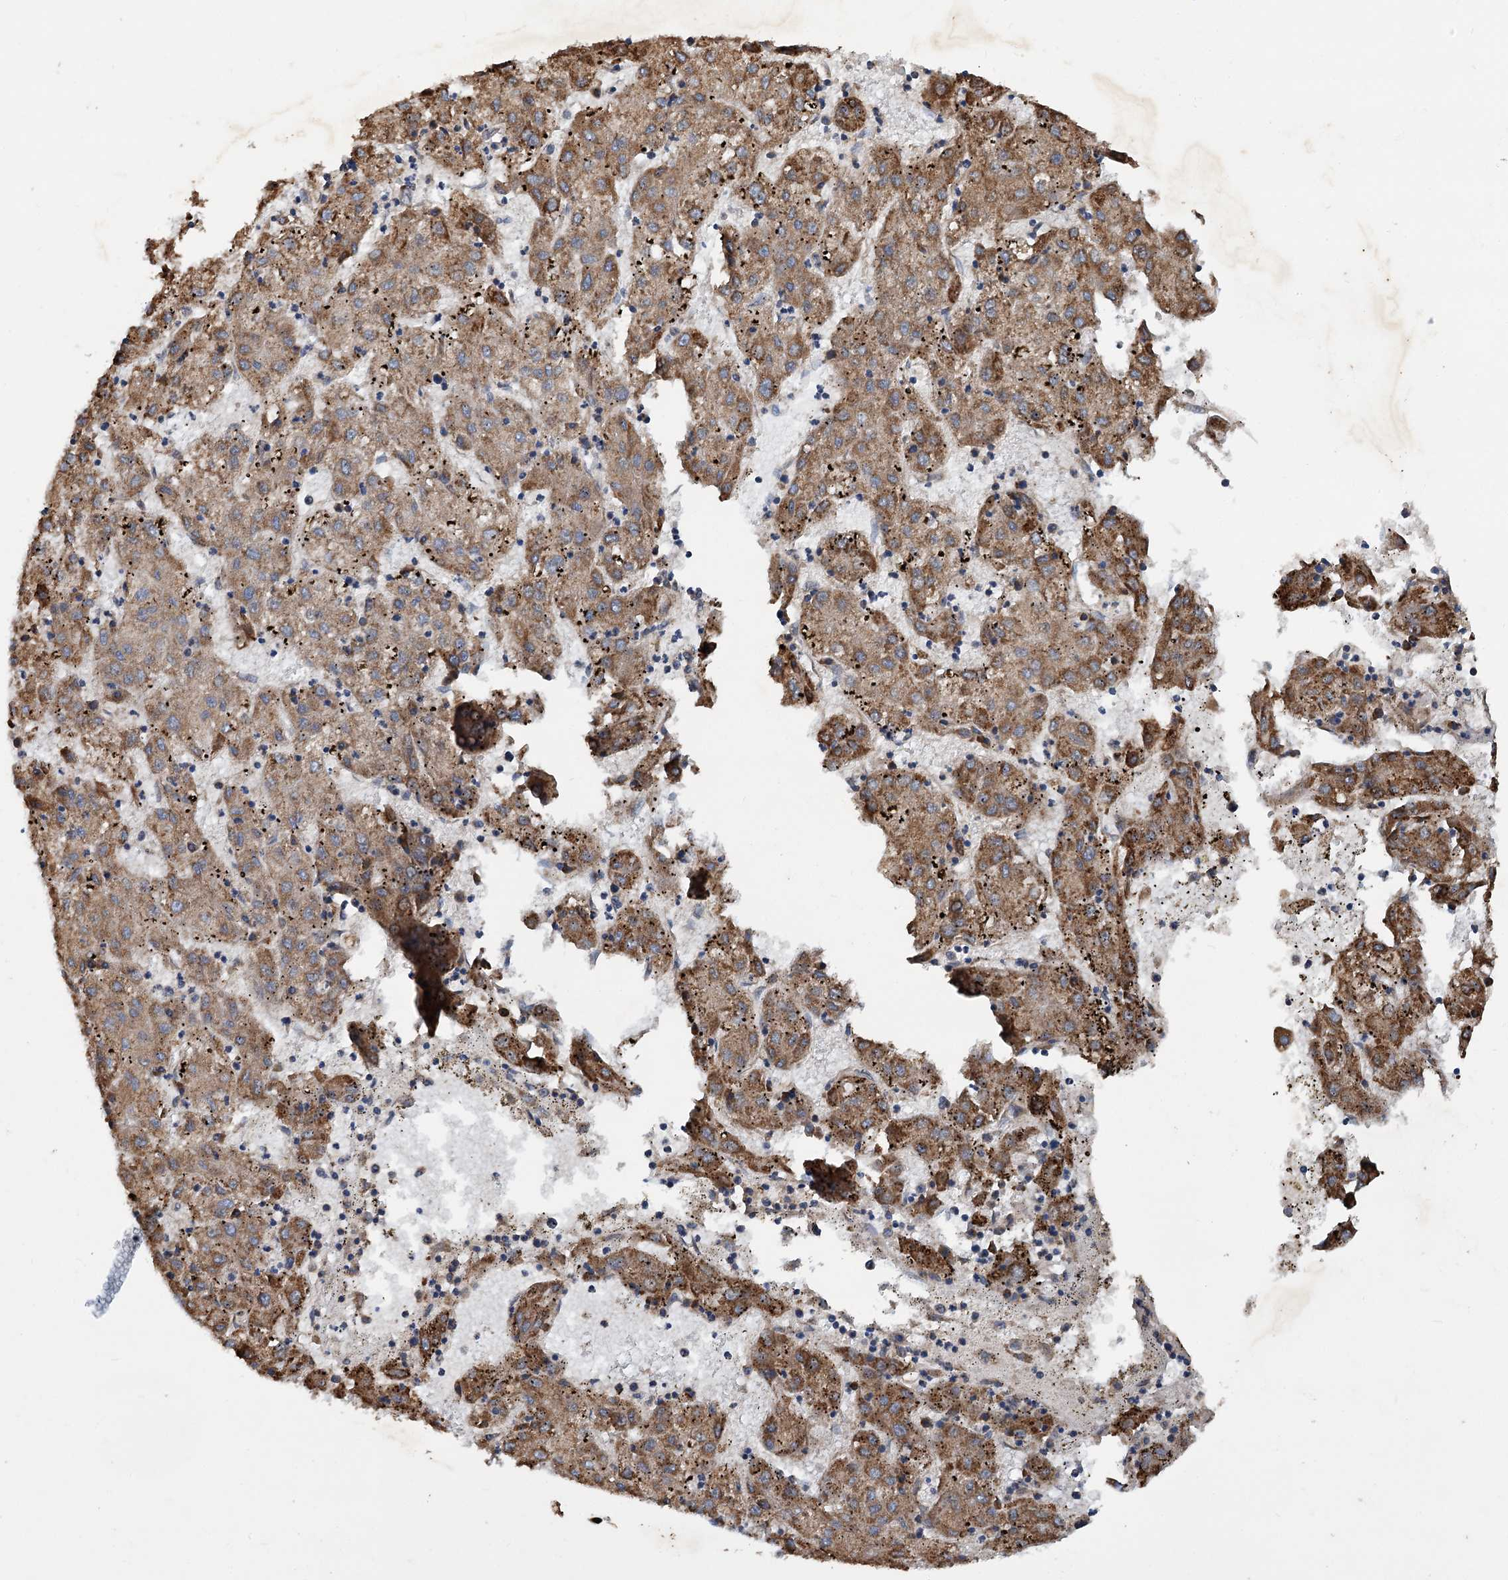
{"staining": {"intensity": "moderate", "quantity": ">75%", "location": "cytoplasmic/membranous"}, "tissue": "liver cancer", "cell_type": "Tumor cells", "image_type": "cancer", "snomed": [{"axis": "morphology", "description": "Carcinoma, Hepatocellular, NOS"}, {"axis": "topography", "description": "Liver"}], "caption": "Immunohistochemical staining of human liver hepatocellular carcinoma reveals medium levels of moderate cytoplasmic/membranous staining in approximately >75% of tumor cells. The staining was performed using DAB (3,3'-diaminobenzidine) to visualize the protein expression in brown, while the nuclei were stained in blue with hematoxylin (Magnification: 20x).", "gene": "LINS1", "patient": {"sex": "male", "age": 72}}